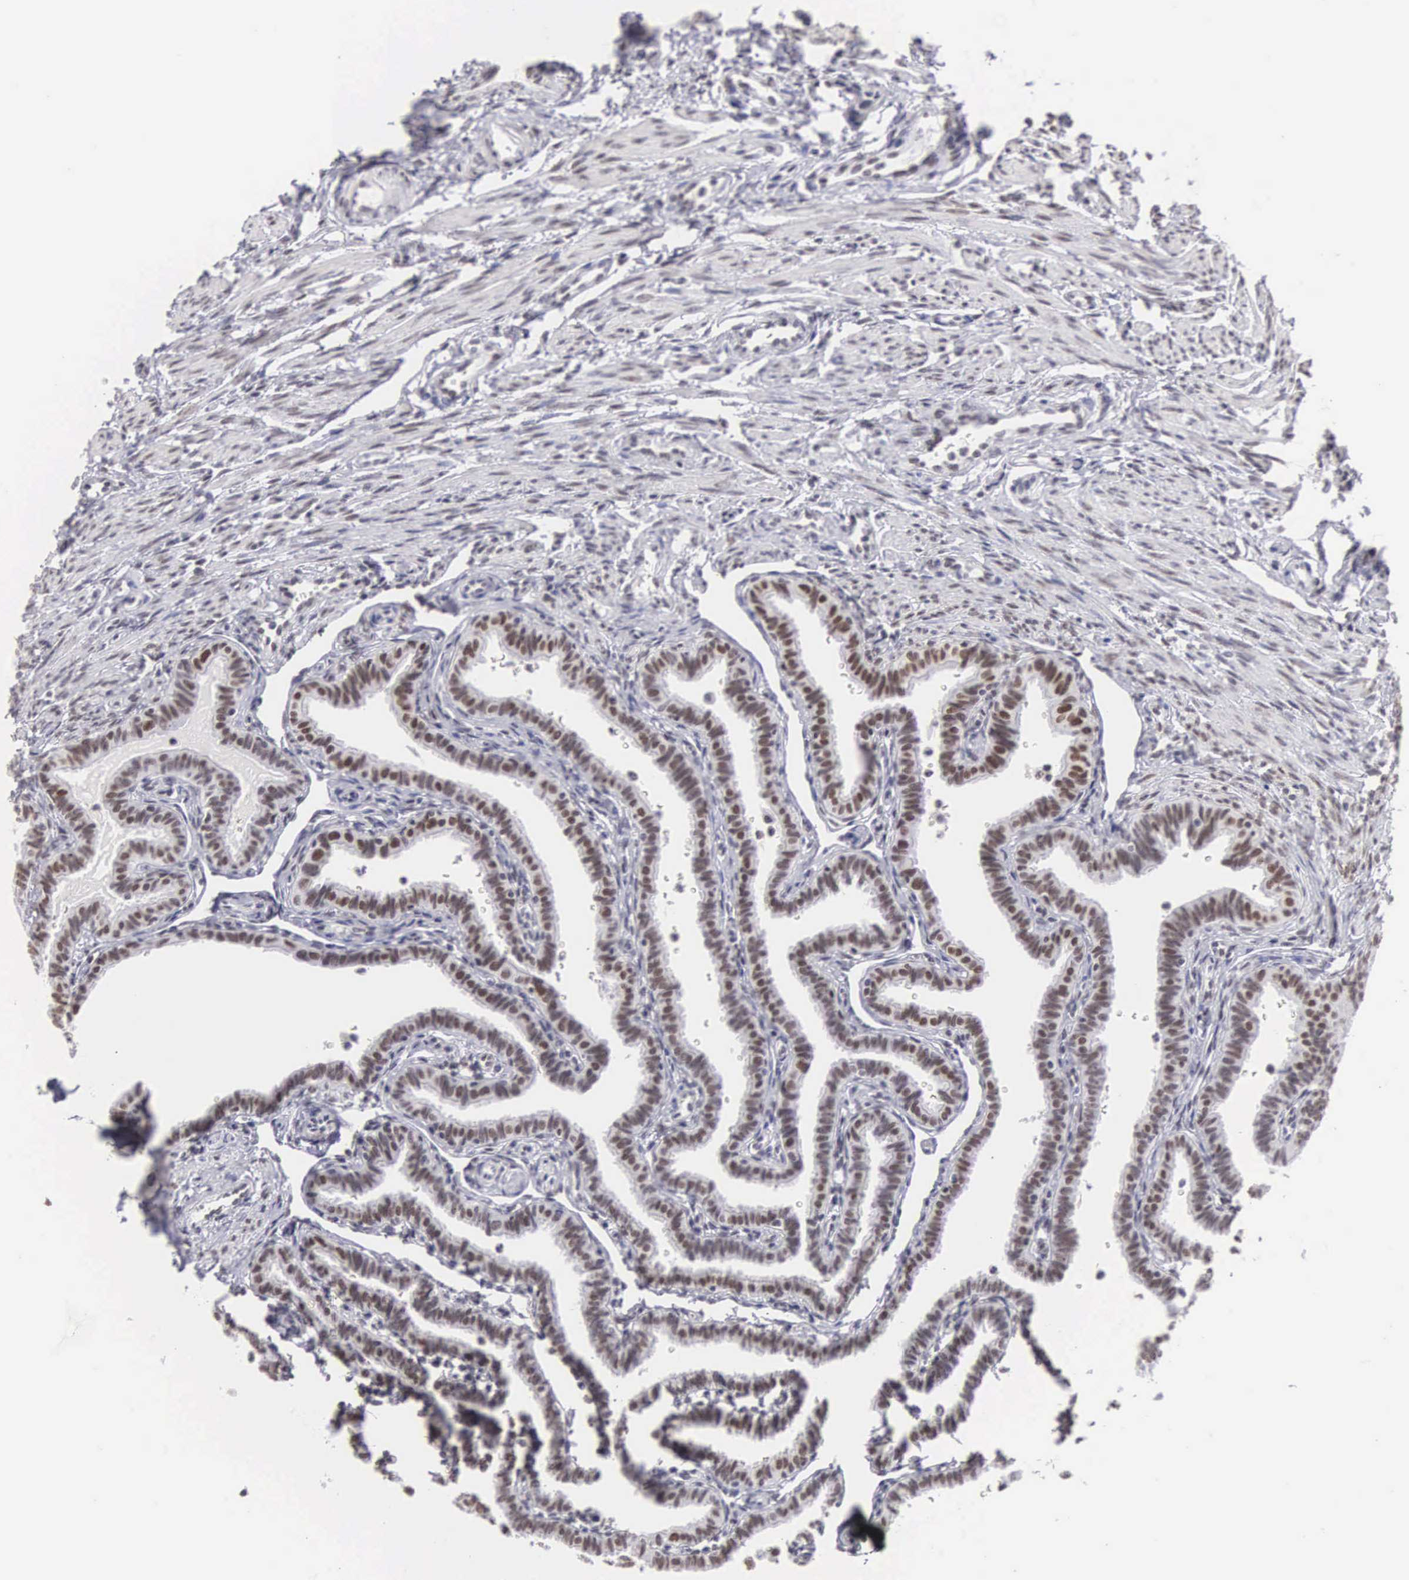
{"staining": {"intensity": "moderate", "quantity": "25%-75%", "location": "nuclear"}, "tissue": "fallopian tube", "cell_type": "Glandular cells", "image_type": "normal", "snomed": [{"axis": "morphology", "description": "Normal tissue, NOS"}, {"axis": "topography", "description": "Fallopian tube"}], "caption": "The photomicrograph reveals staining of unremarkable fallopian tube, revealing moderate nuclear protein positivity (brown color) within glandular cells.", "gene": "CSTF2", "patient": {"sex": "female", "age": 32}}